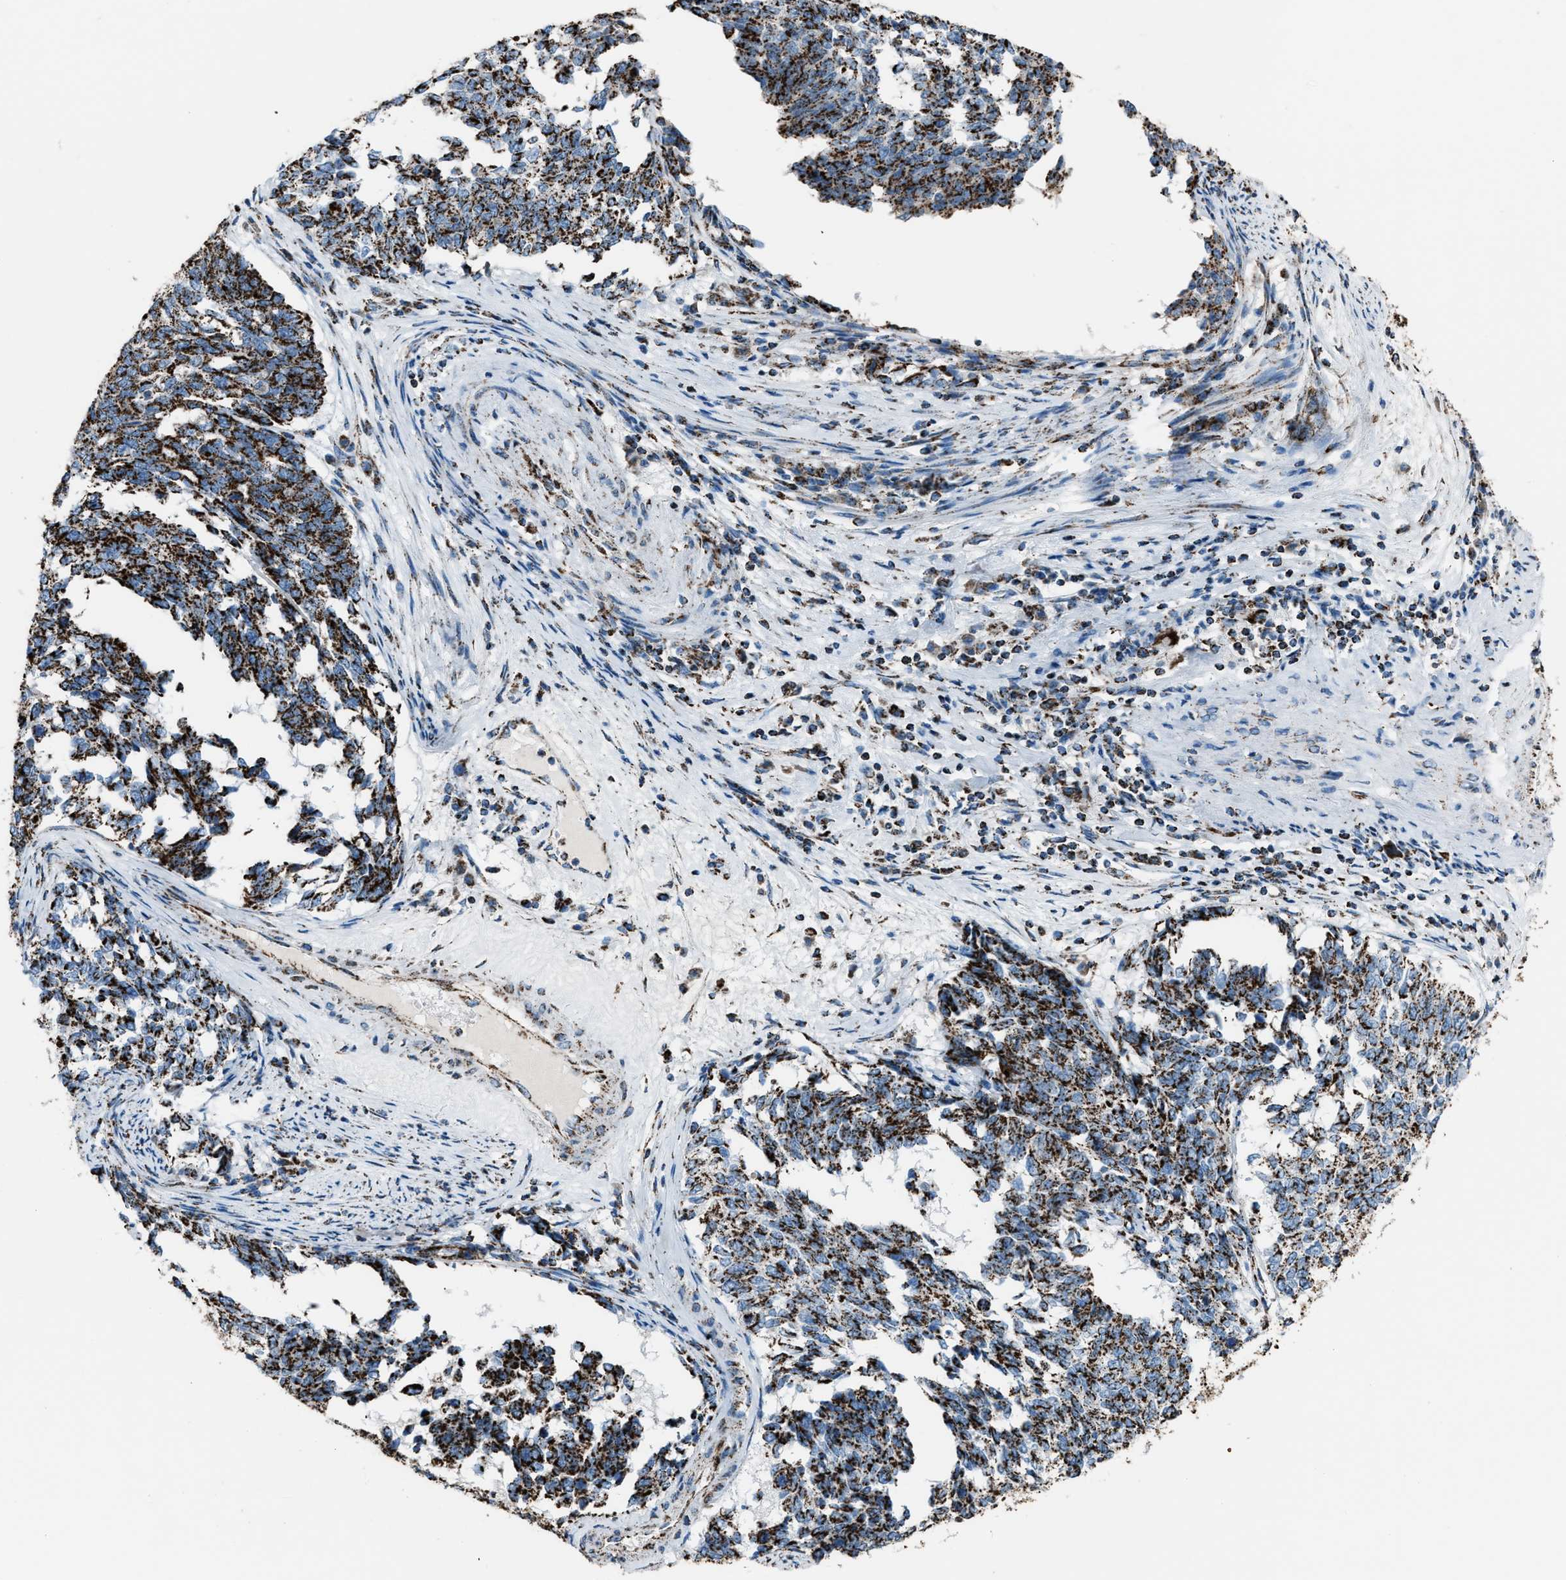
{"staining": {"intensity": "strong", "quantity": ">75%", "location": "cytoplasmic/membranous"}, "tissue": "cervical cancer", "cell_type": "Tumor cells", "image_type": "cancer", "snomed": [{"axis": "morphology", "description": "Squamous cell carcinoma, NOS"}, {"axis": "topography", "description": "Cervix"}], "caption": "DAB immunohistochemical staining of human cervical cancer displays strong cytoplasmic/membranous protein staining in approximately >75% of tumor cells.", "gene": "MDH2", "patient": {"sex": "female", "age": 63}}